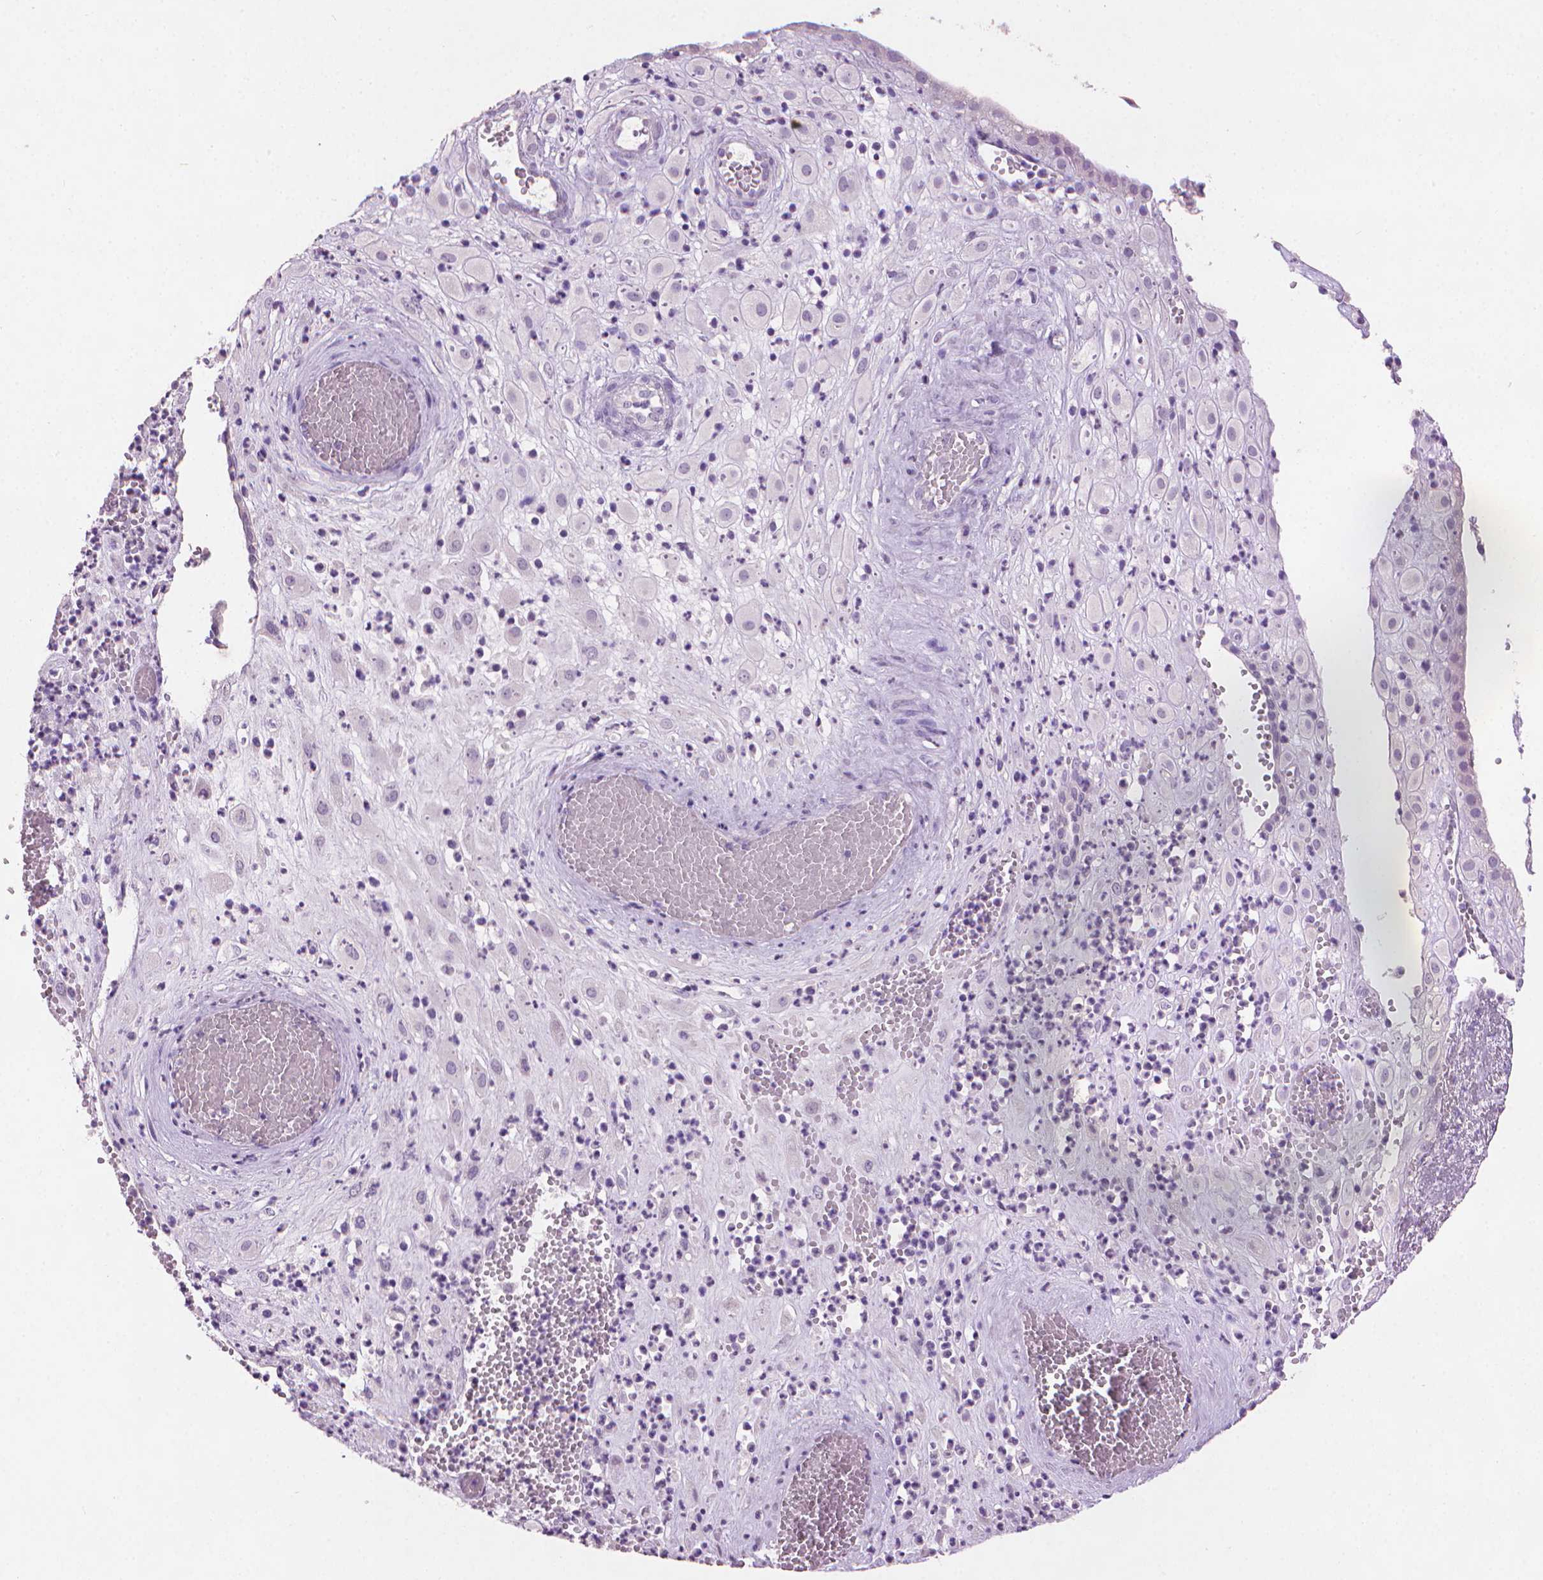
{"staining": {"intensity": "negative", "quantity": "none", "location": "none"}, "tissue": "placenta", "cell_type": "Decidual cells", "image_type": "normal", "snomed": [{"axis": "morphology", "description": "Normal tissue, NOS"}, {"axis": "topography", "description": "Placenta"}], "caption": "Immunohistochemistry photomicrograph of normal placenta stained for a protein (brown), which reveals no positivity in decidual cells. (Brightfield microscopy of DAB (3,3'-diaminobenzidine) immunohistochemistry (IHC) at high magnification).", "gene": "MLANA", "patient": {"sex": "female", "age": 24}}